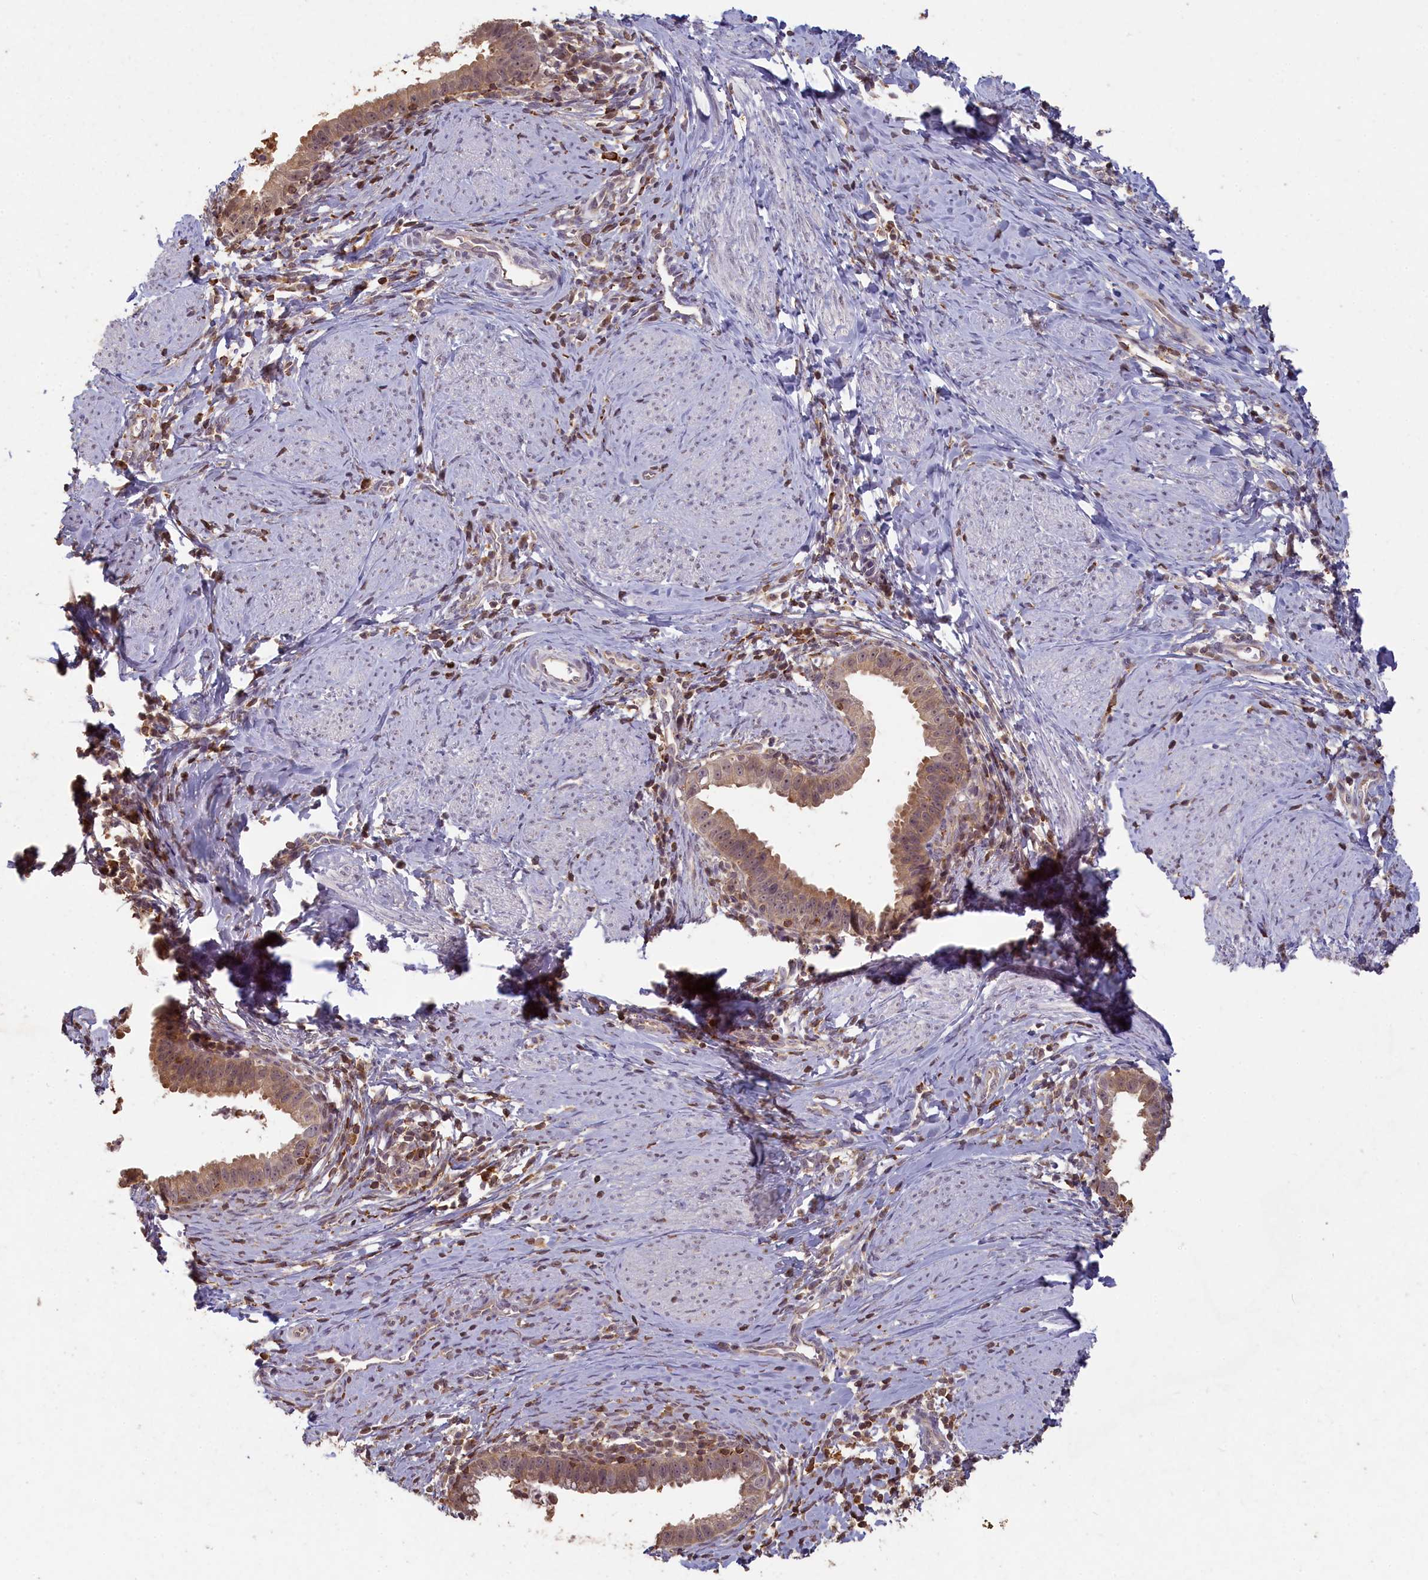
{"staining": {"intensity": "moderate", "quantity": ">75%", "location": "cytoplasmic/membranous,nuclear"}, "tissue": "cervical cancer", "cell_type": "Tumor cells", "image_type": "cancer", "snomed": [{"axis": "morphology", "description": "Adenocarcinoma, NOS"}, {"axis": "topography", "description": "Cervix"}], "caption": "Moderate cytoplasmic/membranous and nuclear expression for a protein is appreciated in approximately >75% of tumor cells of adenocarcinoma (cervical) using IHC.", "gene": "MADD", "patient": {"sex": "female", "age": 36}}